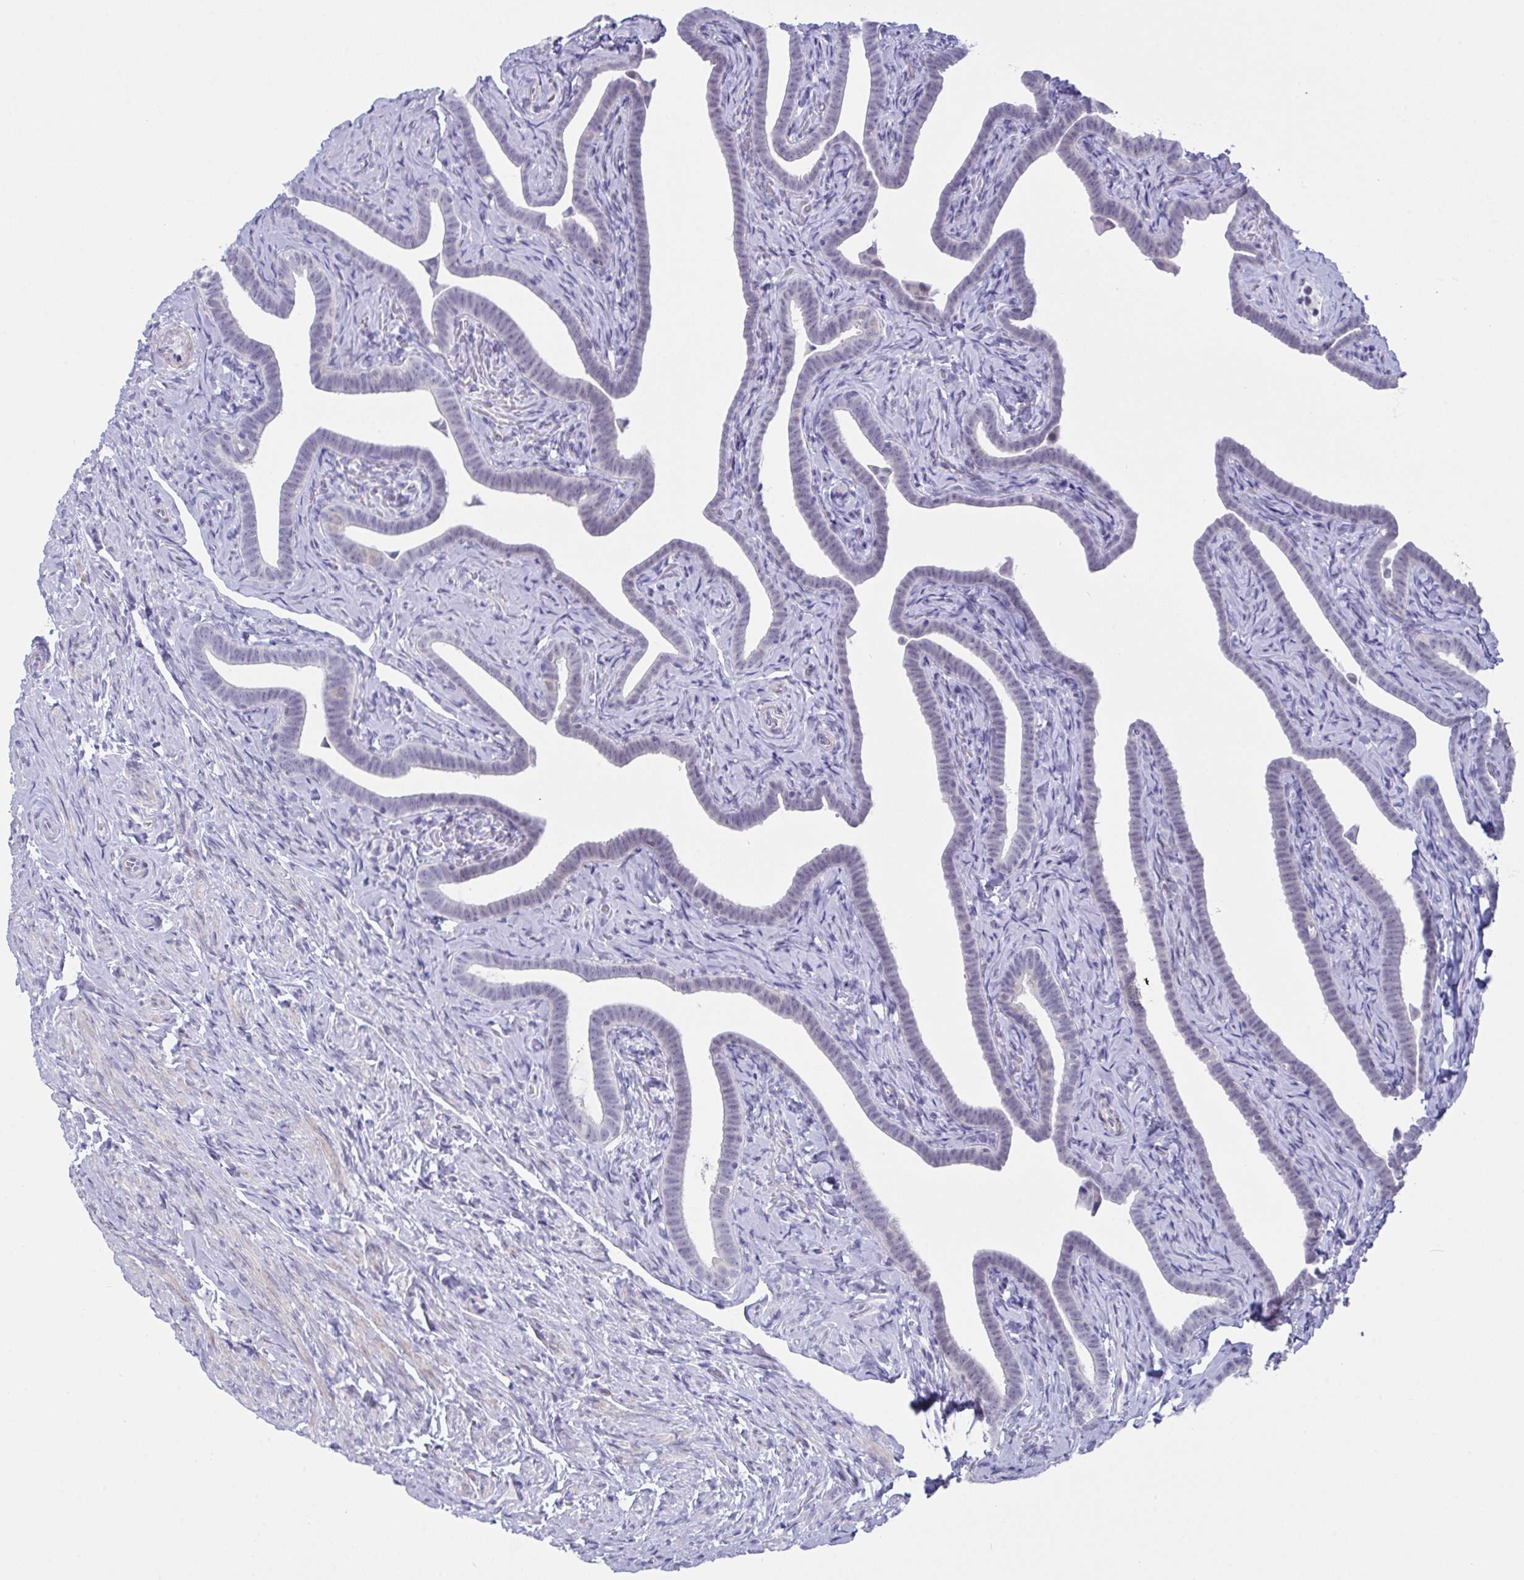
{"staining": {"intensity": "negative", "quantity": "none", "location": "none"}, "tissue": "fallopian tube", "cell_type": "Glandular cells", "image_type": "normal", "snomed": [{"axis": "morphology", "description": "Normal tissue, NOS"}, {"axis": "topography", "description": "Fallopian tube"}], "caption": "High power microscopy micrograph of an immunohistochemistry (IHC) histopathology image of benign fallopian tube, revealing no significant positivity in glandular cells.", "gene": "FBXL22", "patient": {"sex": "female", "age": 69}}